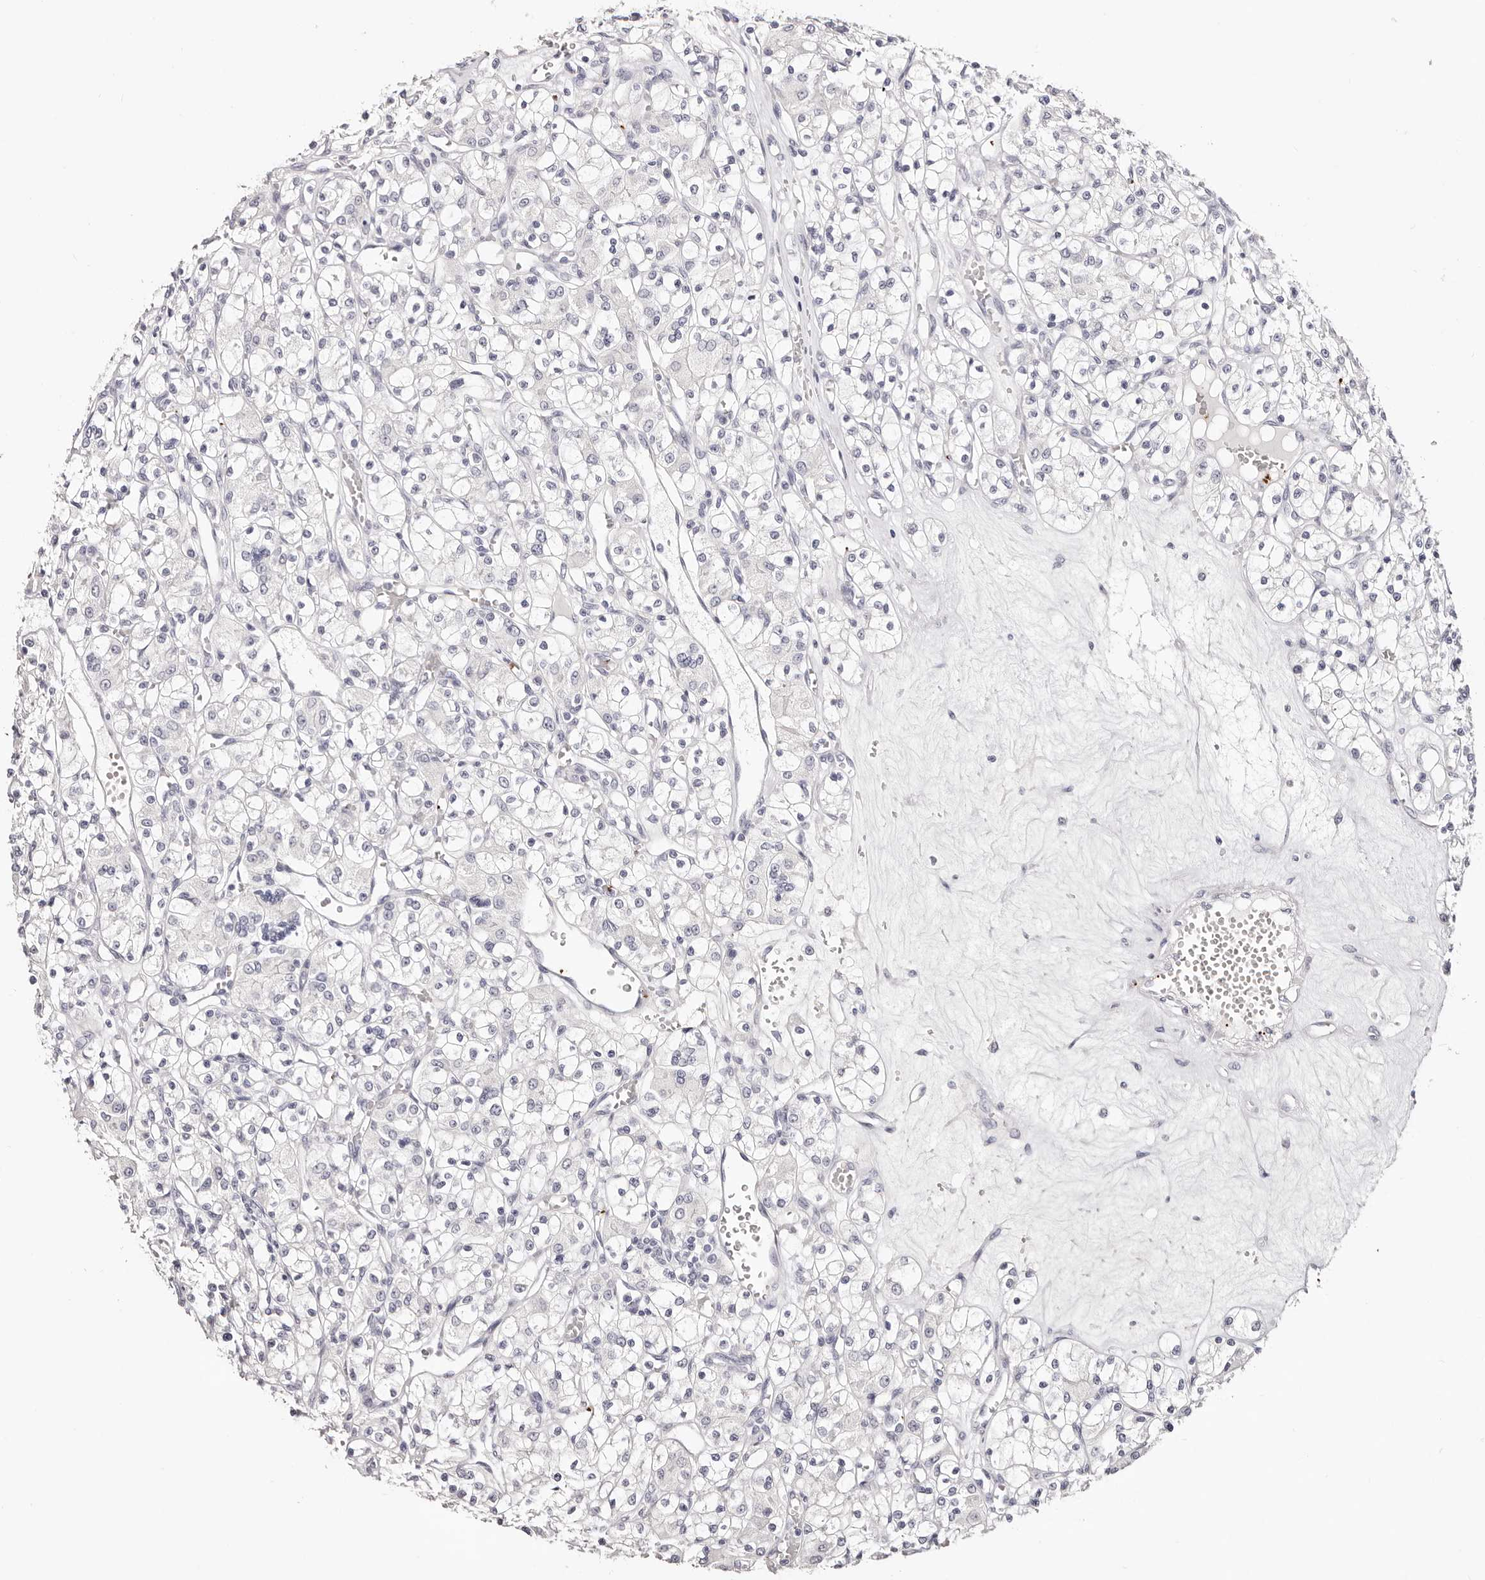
{"staining": {"intensity": "negative", "quantity": "none", "location": "none"}, "tissue": "renal cancer", "cell_type": "Tumor cells", "image_type": "cancer", "snomed": [{"axis": "morphology", "description": "Adenocarcinoma, NOS"}, {"axis": "topography", "description": "Kidney"}], "caption": "Immunohistochemistry (IHC) image of neoplastic tissue: human renal cancer (adenocarcinoma) stained with DAB (3,3'-diaminobenzidine) demonstrates no significant protein staining in tumor cells.", "gene": "PF4", "patient": {"sex": "female", "age": 59}}